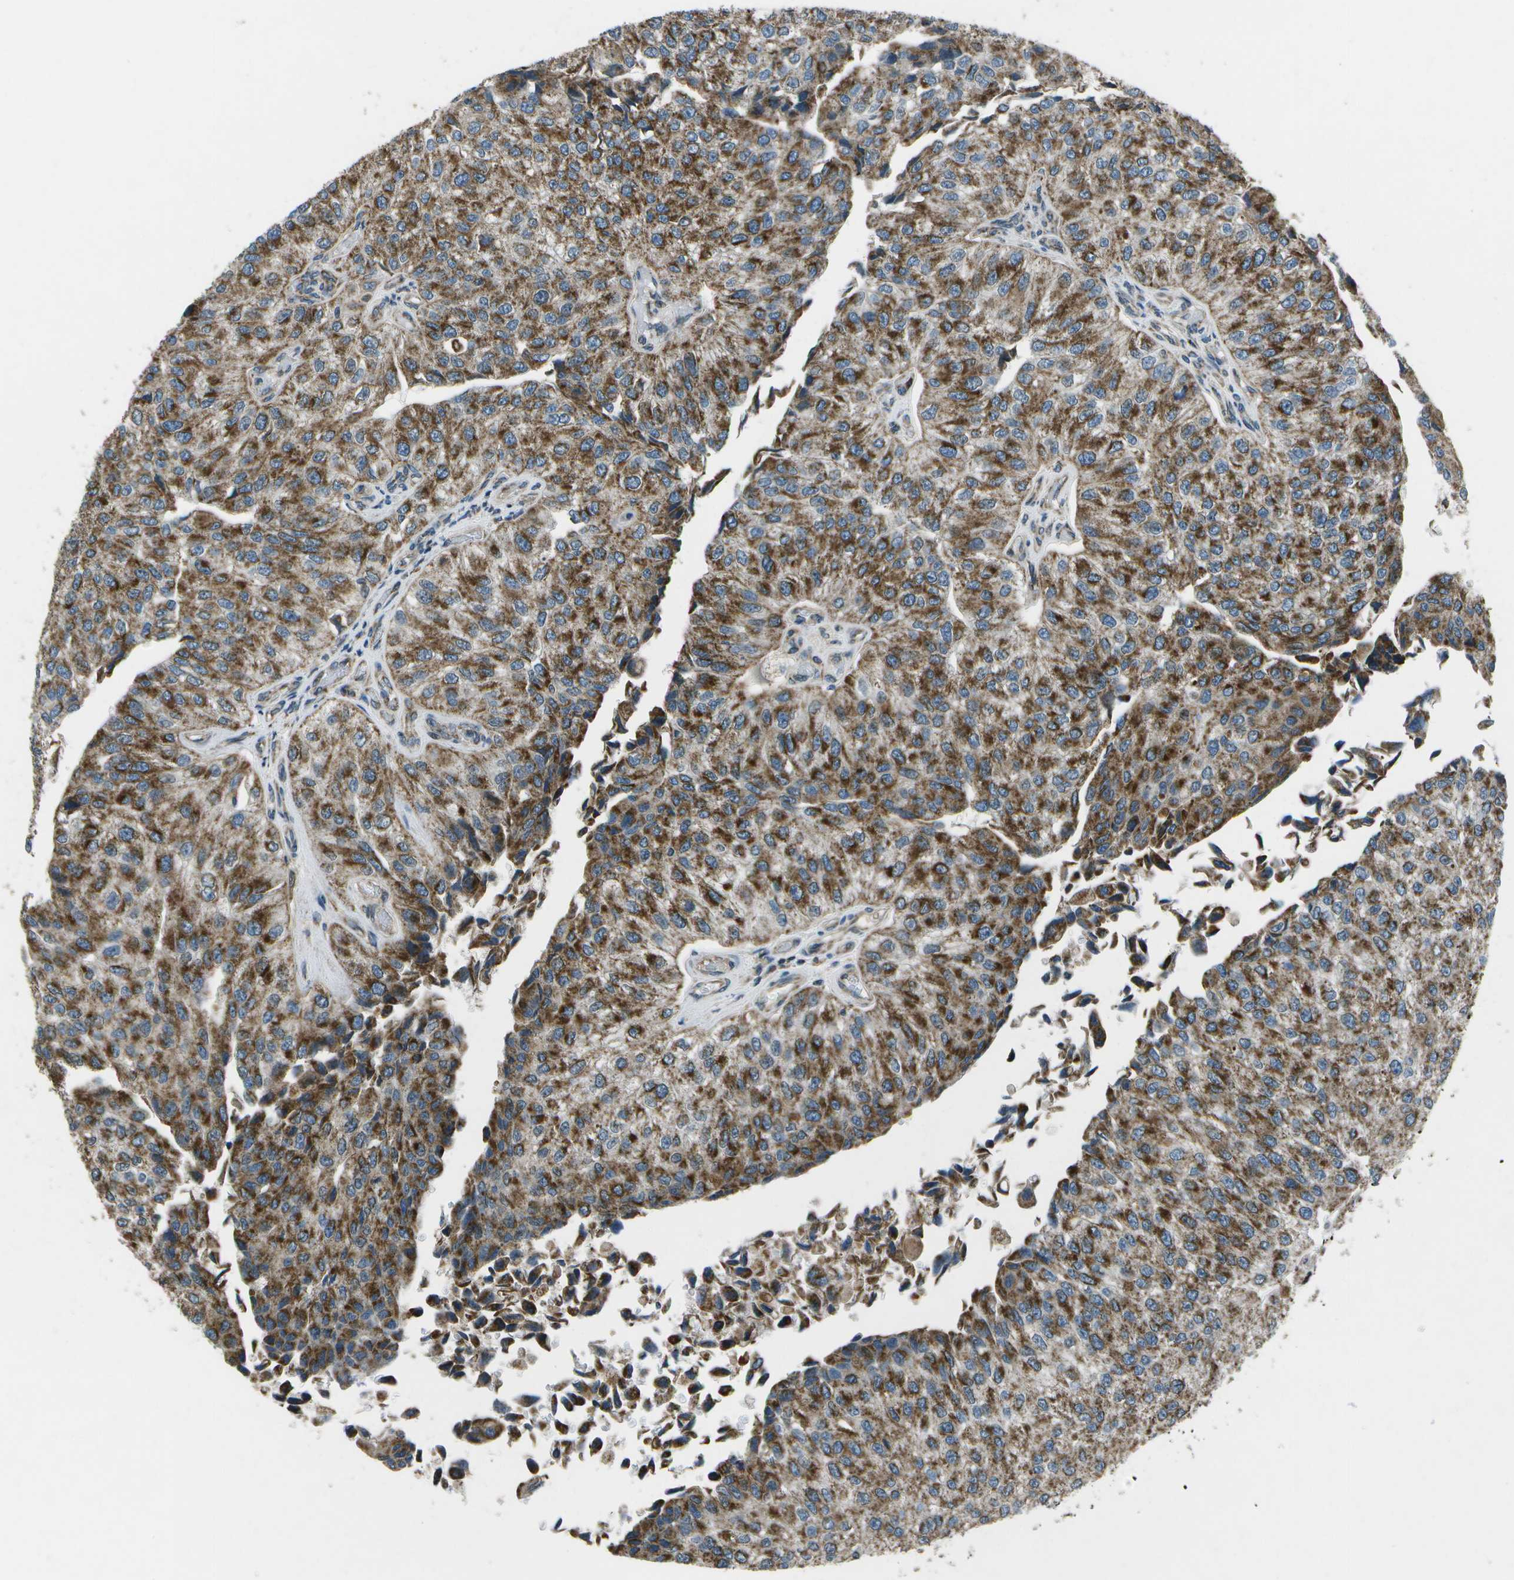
{"staining": {"intensity": "moderate", "quantity": ">75%", "location": "cytoplasmic/membranous"}, "tissue": "urothelial cancer", "cell_type": "Tumor cells", "image_type": "cancer", "snomed": [{"axis": "morphology", "description": "Urothelial carcinoma, High grade"}, {"axis": "topography", "description": "Kidney"}, {"axis": "topography", "description": "Urinary bladder"}], "caption": "Brown immunohistochemical staining in human urothelial cancer shows moderate cytoplasmic/membranous positivity in about >75% of tumor cells. (DAB (3,3'-diaminobenzidine) IHC with brightfield microscopy, high magnification).", "gene": "EIF2AK1", "patient": {"sex": "male", "age": 77}}